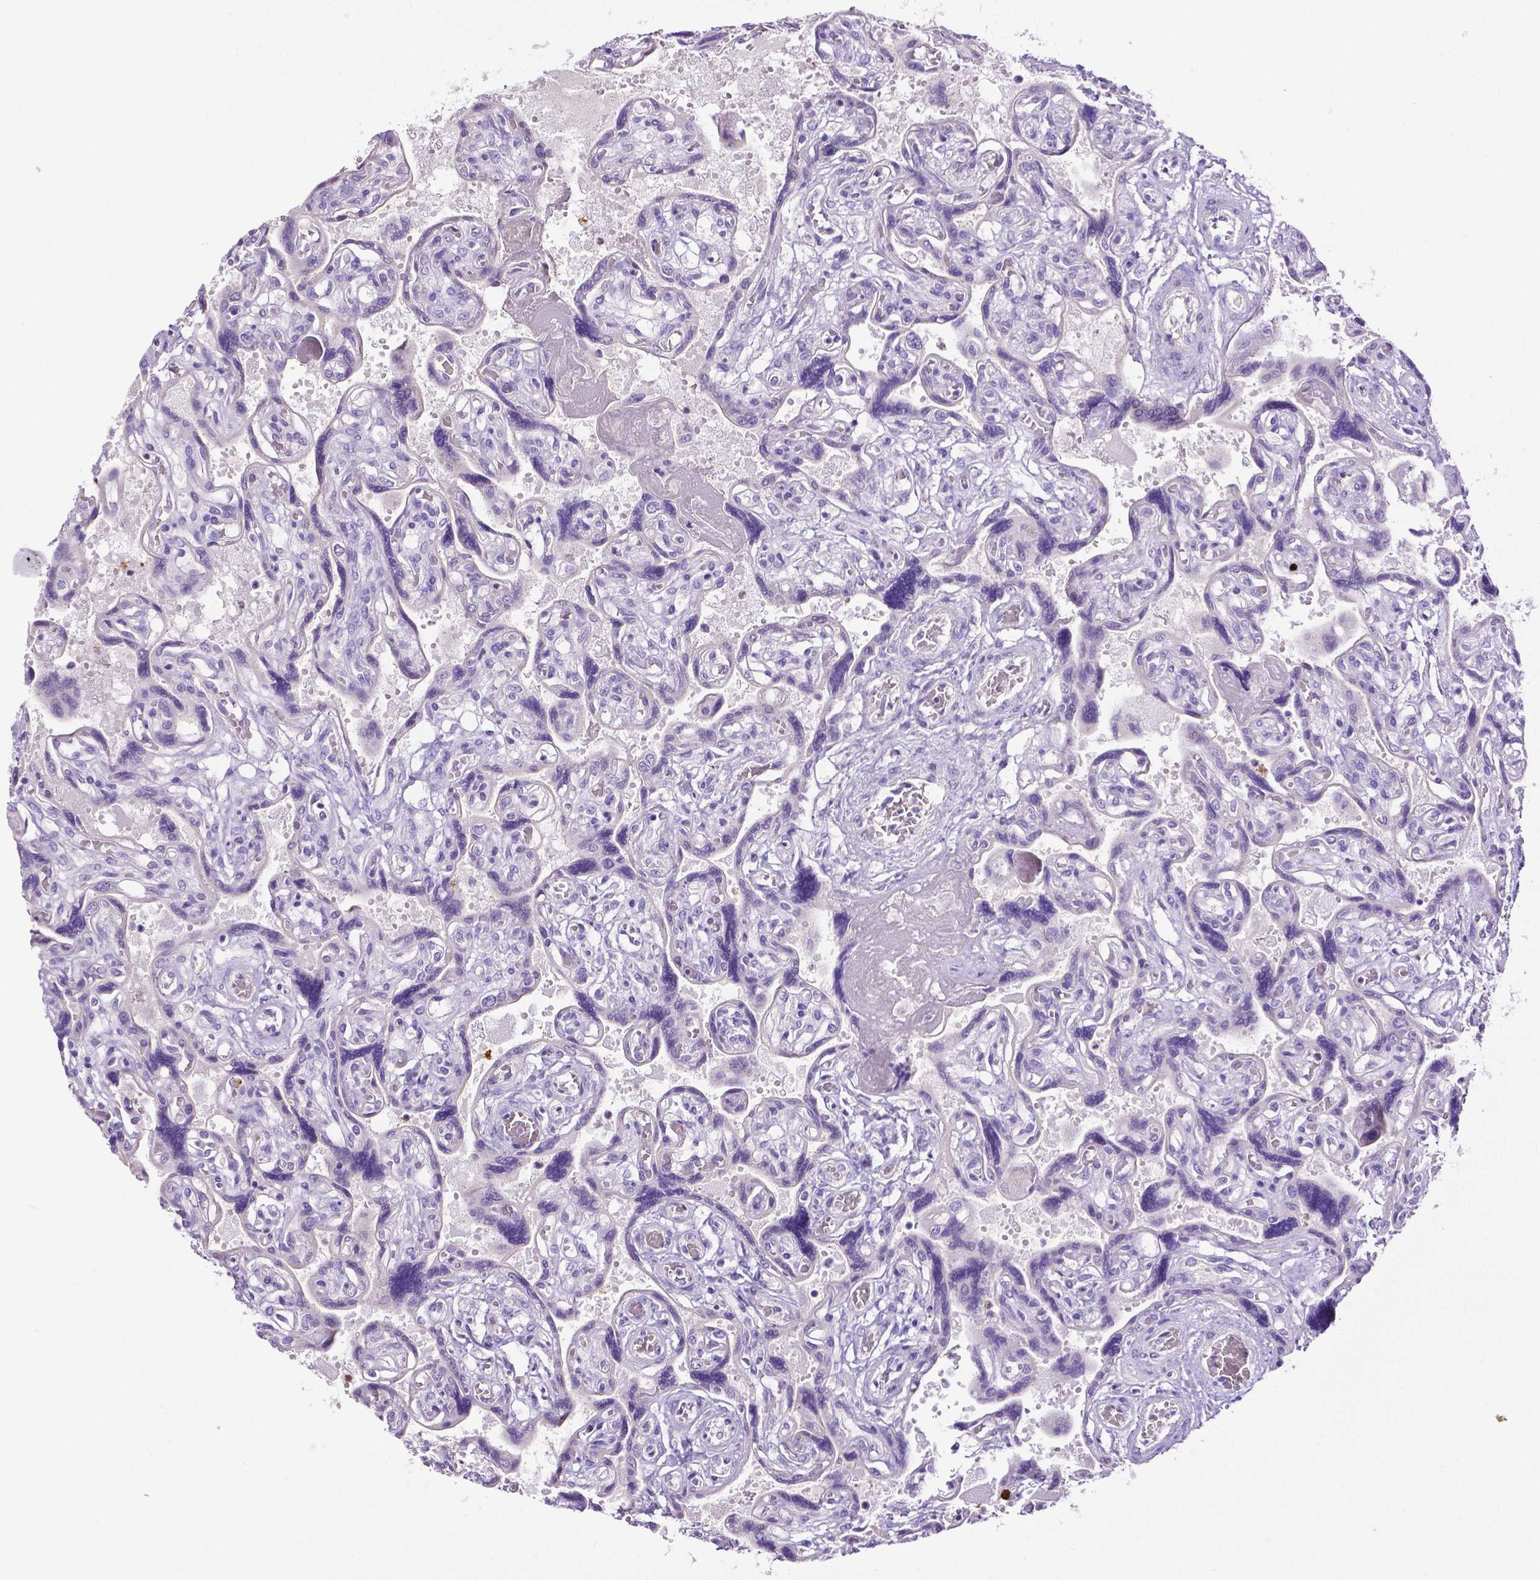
{"staining": {"intensity": "negative", "quantity": "none", "location": "none"}, "tissue": "placenta", "cell_type": "Decidual cells", "image_type": "normal", "snomed": [{"axis": "morphology", "description": "Normal tissue, NOS"}, {"axis": "topography", "description": "Placenta"}], "caption": "Unremarkable placenta was stained to show a protein in brown. There is no significant positivity in decidual cells. (DAB IHC with hematoxylin counter stain).", "gene": "MMP9", "patient": {"sex": "female", "age": 32}}